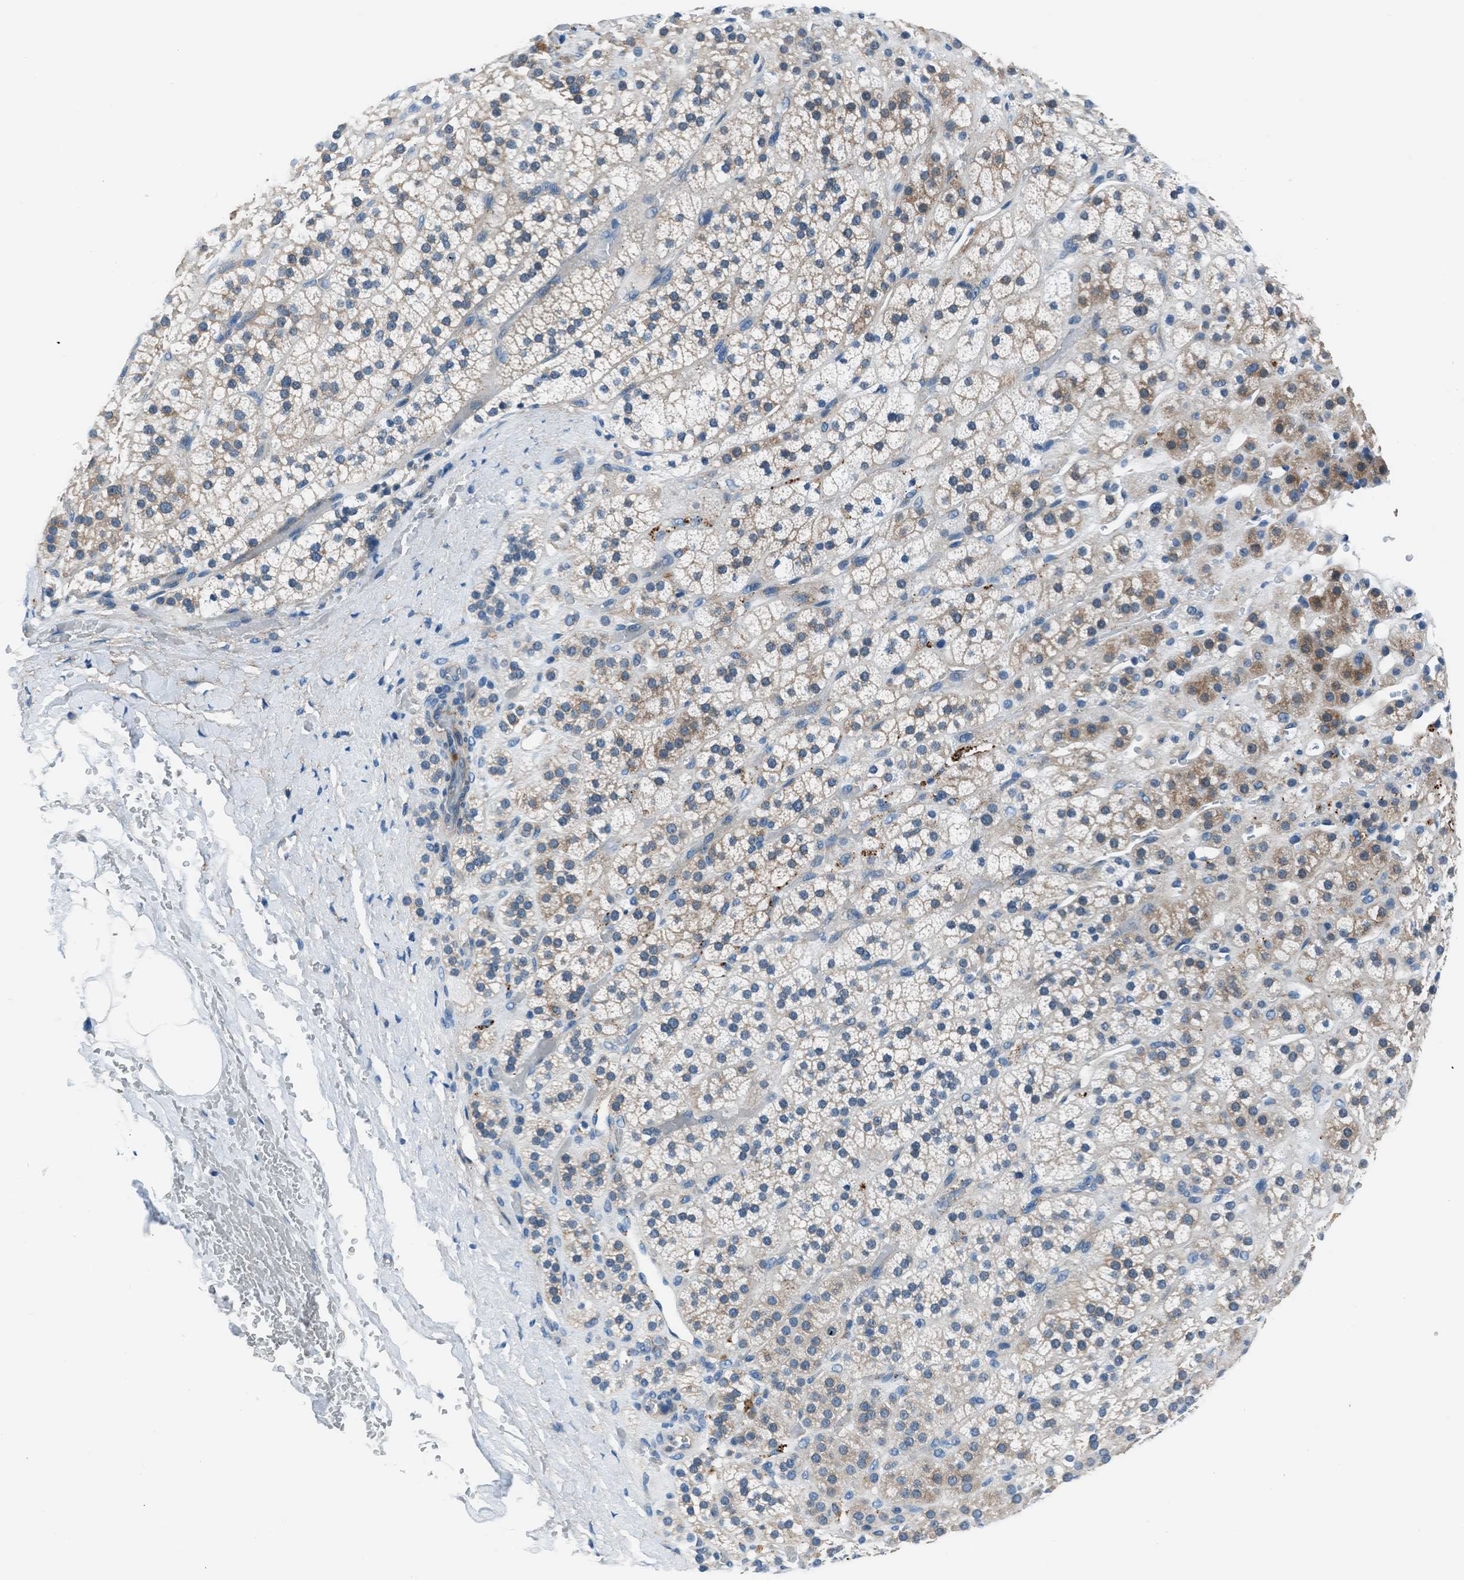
{"staining": {"intensity": "moderate", "quantity": "<25%", "location": "cytoplasmic/membranous"}, "tissue": "adrenal gland", "cell_type": "Glandular cells", "image_type": "normal", "snomed": [{"axis": "morphology", "description": "Normal tissue, NOS"}, {"axis": "topography", "description": "Adrenal gland"}], "caption": "The image shows staining of normal adrenal gland, revealing moderate cytoplasmic/membranous protein staining (brown color) within glandular cells. (DAB IHC with brightfield microscopy, high magnification).", "gene": "SLC38A6", "patient": {"sex": "male", "age": 56}}